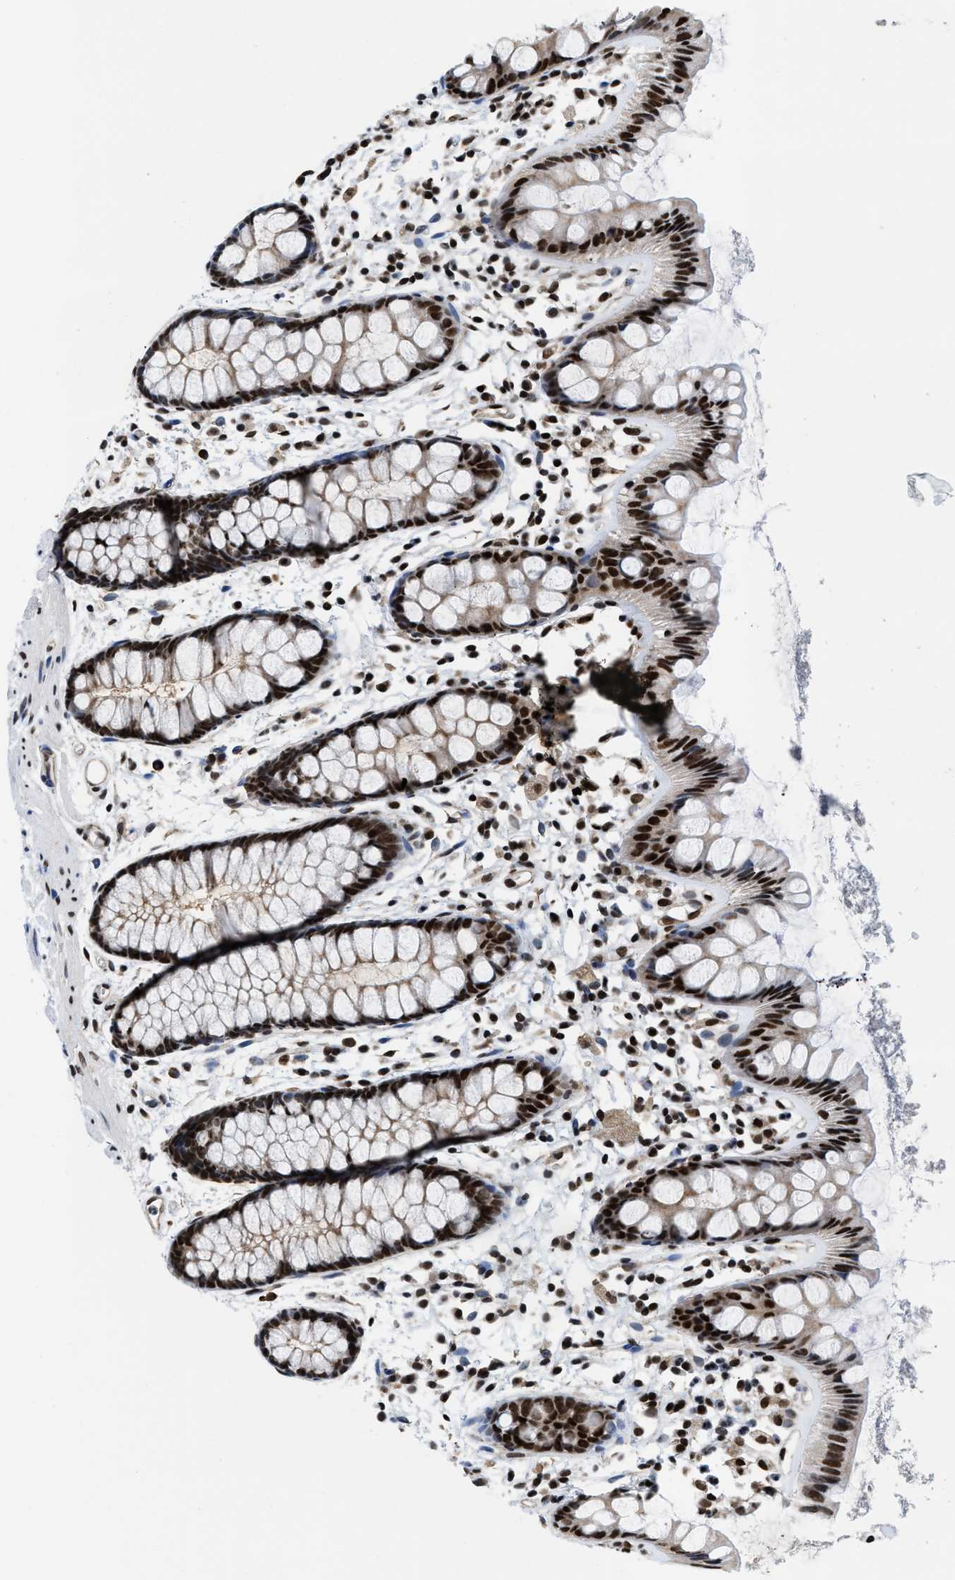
{"staining": {"intensity": "strong", "quantity": ">75%", "location": "nuclear"}, "tissue": "rectum", "cell_type": "Glandular cells", "image_type": "normal", "snomed": [{"axis": "morphology", "description": "Normal tissue, NOS"}, {"axis": "topography", "description": "Rectum"}], "caption": "The micrograph shows a brown stain indicating the presence of a protein in the nuclear of glandular cells in rectum. Nuclei are stained in blue.", "gene": "SAFB", "patient": {"sex": "female", "age": 66}}